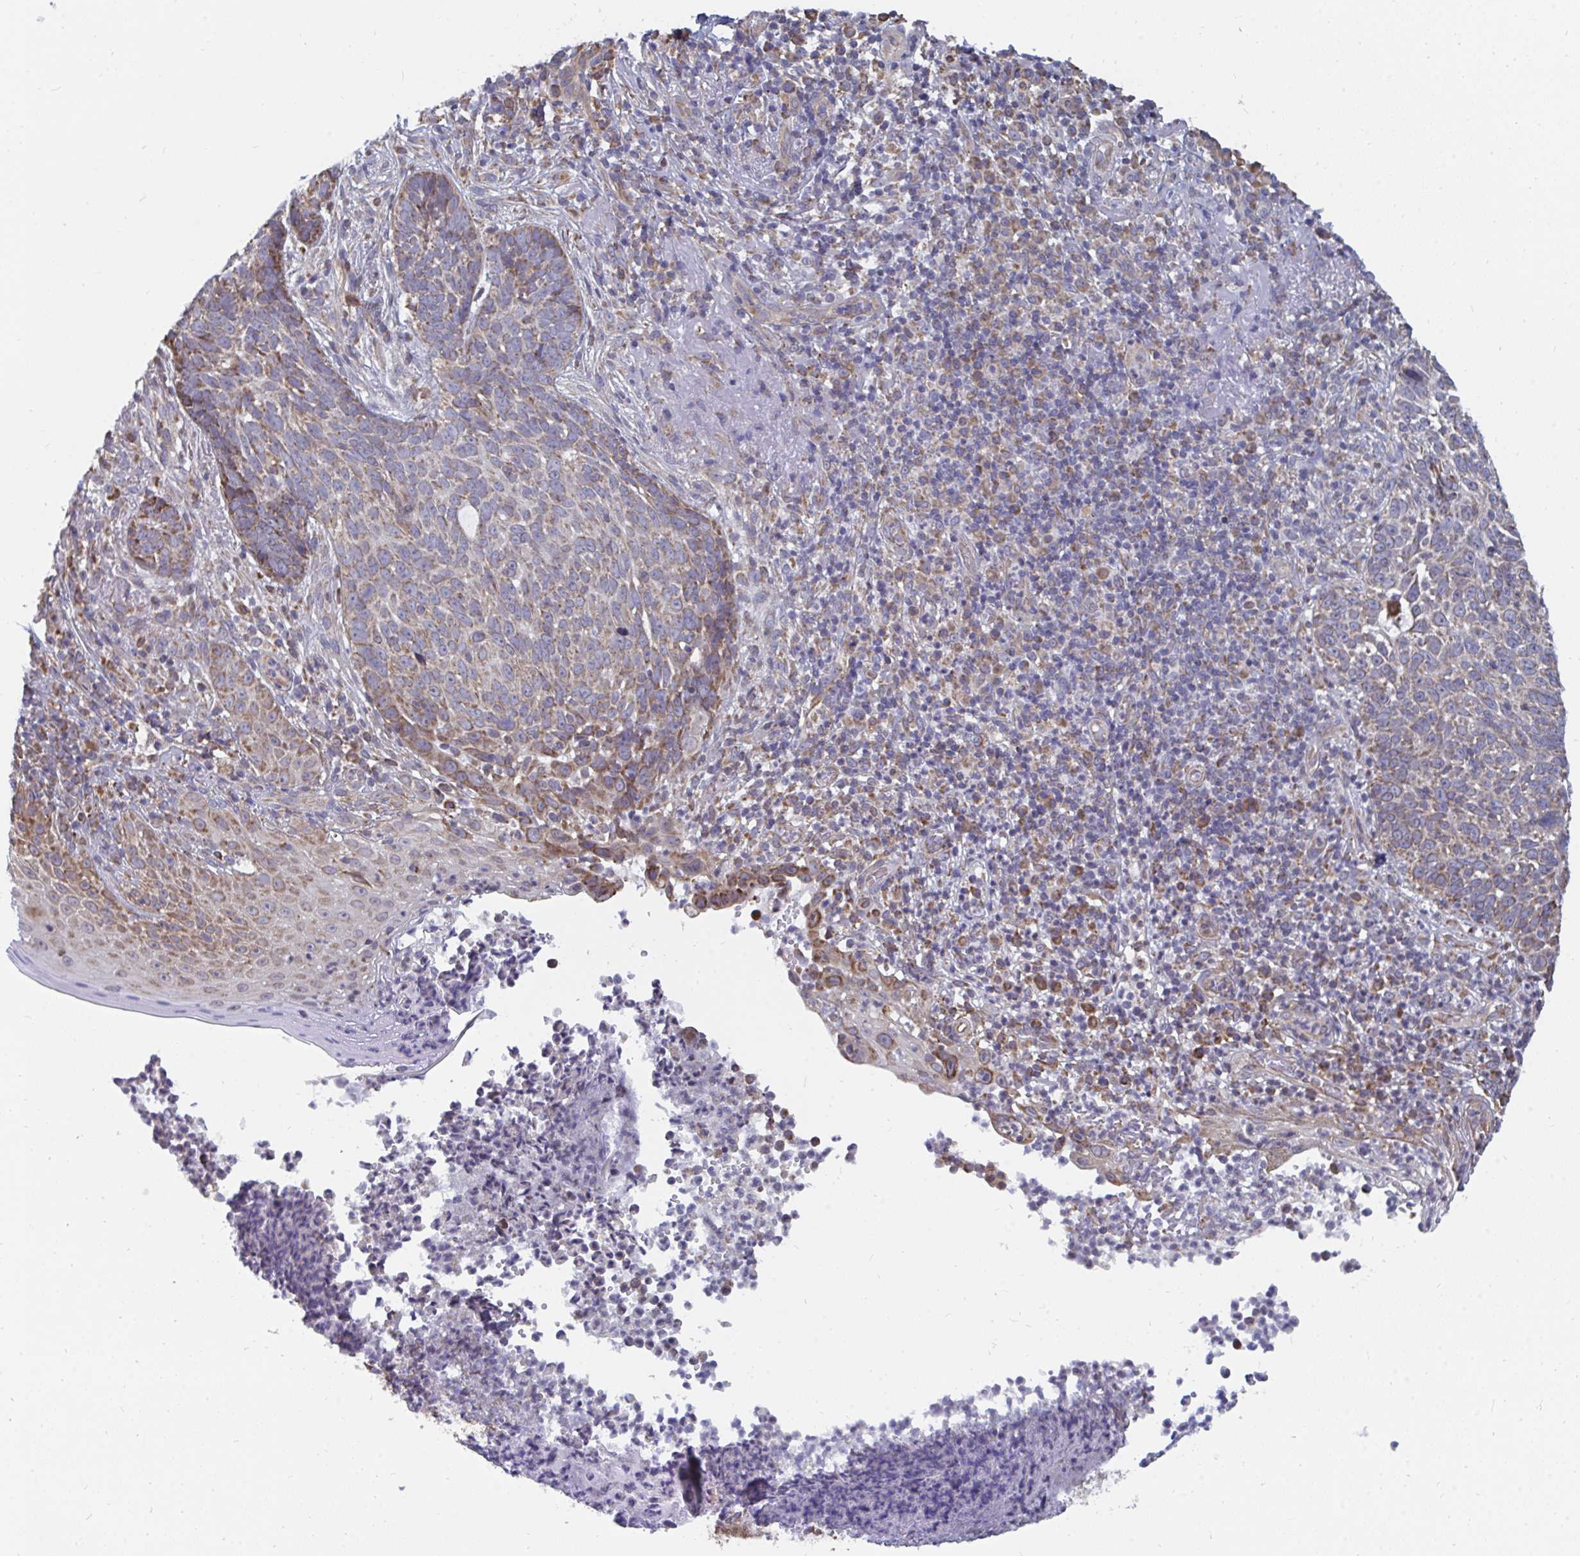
{"staining": {"intensity": "moderate", "quantity": ">75%", "location": "cytoplasmic/membranous"}, "tissue": "skin cancer", "cell_type": "Tumor cells", "image_type": "cancer", "snomed": [{"axis": "morphology", "description": "Basal cell carcinoma"}, {"axis": "topography", "description": "Skin"}, {"axis": "topography", "description": "Skin of face"}], "caption": "This histopathology image reveals skin basal cell carcinoma stained with immunohistochemistry to label a protein in brown. The cytoplasmic/membranous of tumor cells show moderate positivity for the protein. Nuclei are counter-stained blue.", "gene": "ELAVL1", "patient": {"sex": "female", "age": 95}}